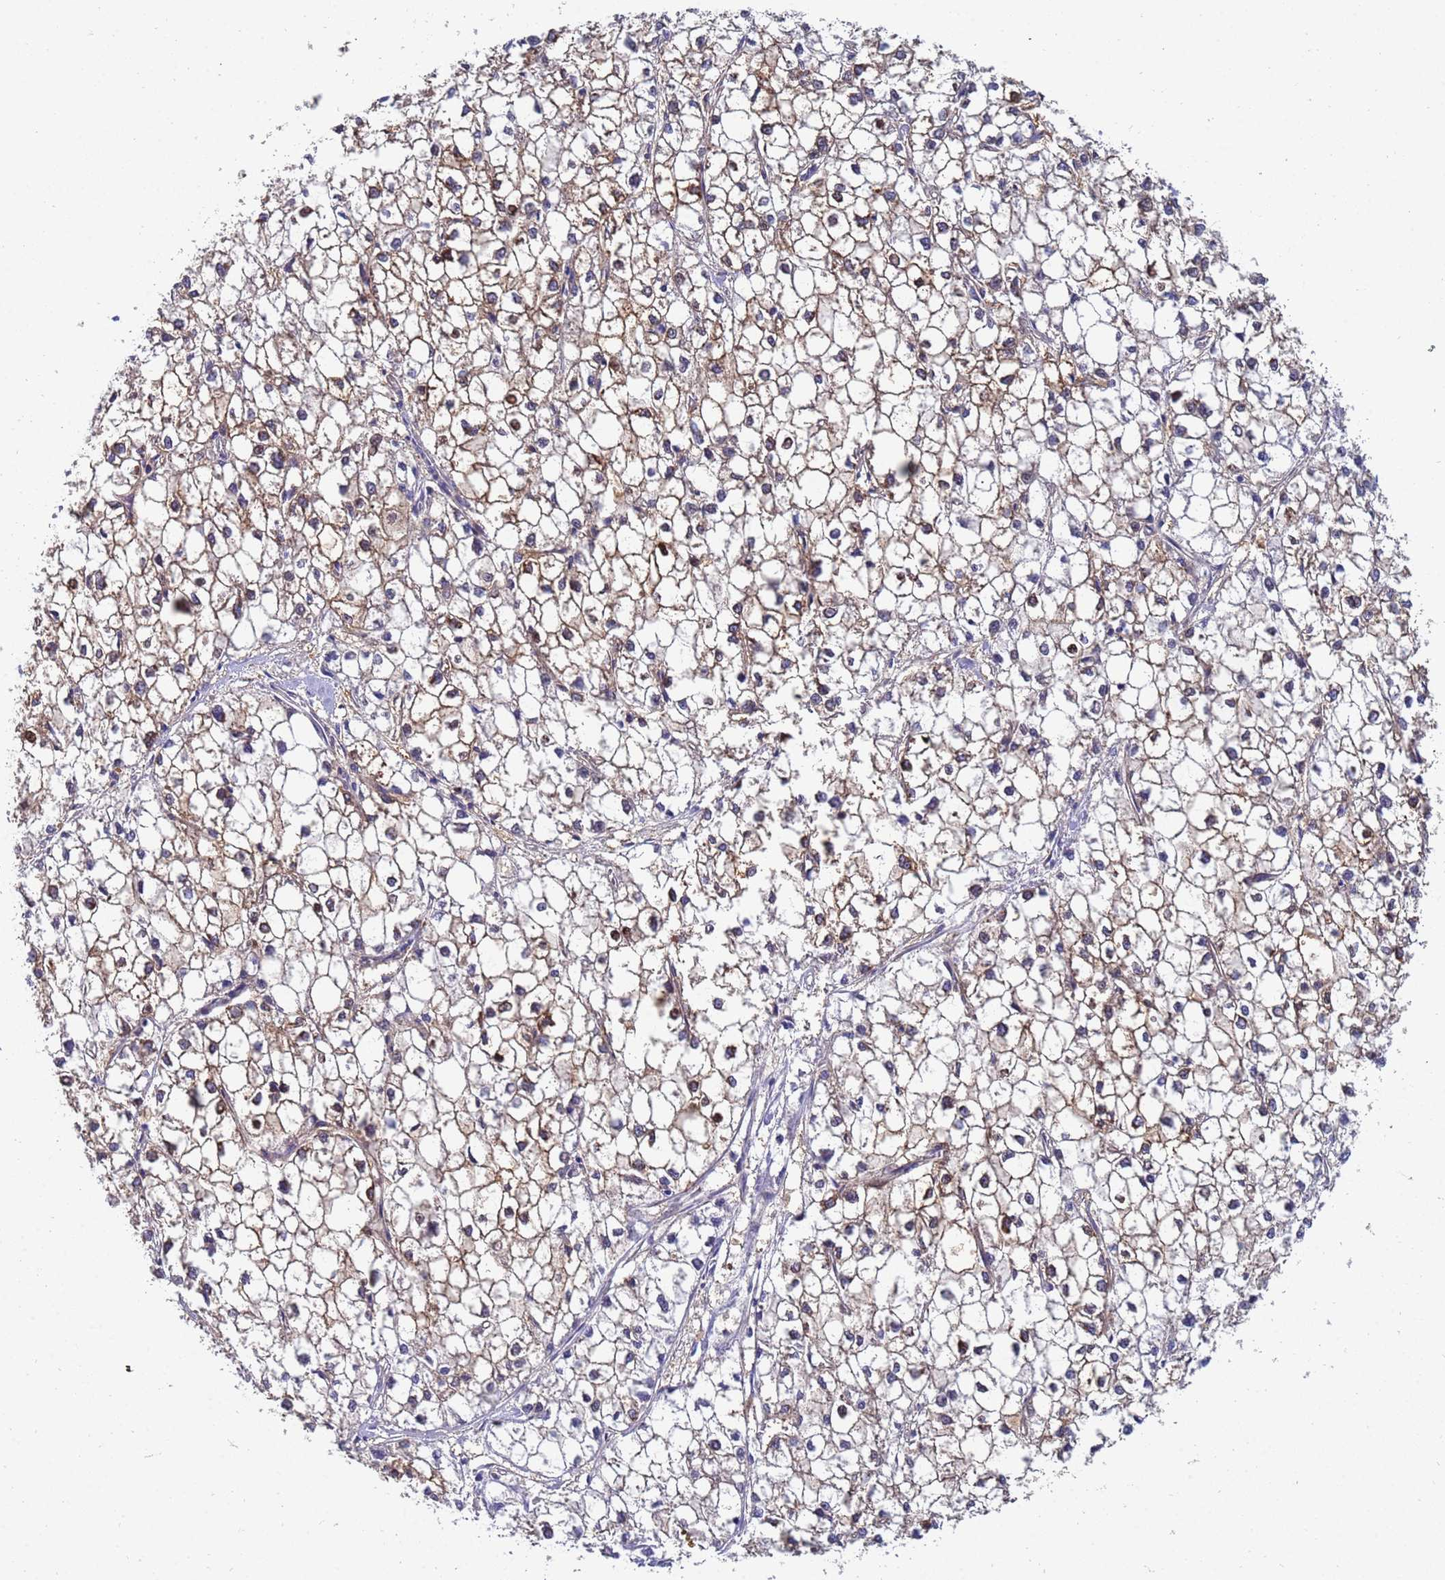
{"staining": {"intensity": "moderate", "quantity": "25%-75%", "location": "cytoplasmic/membranous"}, "tissue": "liver cancer", "cell_type": "Tumor cells", "image_type": "cancer", "snomed": [{"axis": "morphology", "description": "Carcinoma, Hepatocellular, NOS"}, {"axis": "topography", "description": "Liver"}], "caption": "Human liver cancer (hepatocellular carcinoma) stained for a protein (brown) reveals moderate cytoplasmic/membranous positive staining in about 25%-75% of tumor cells.", "gene": "TTLL11", "patient": {"sex": "female", "age": 43}}